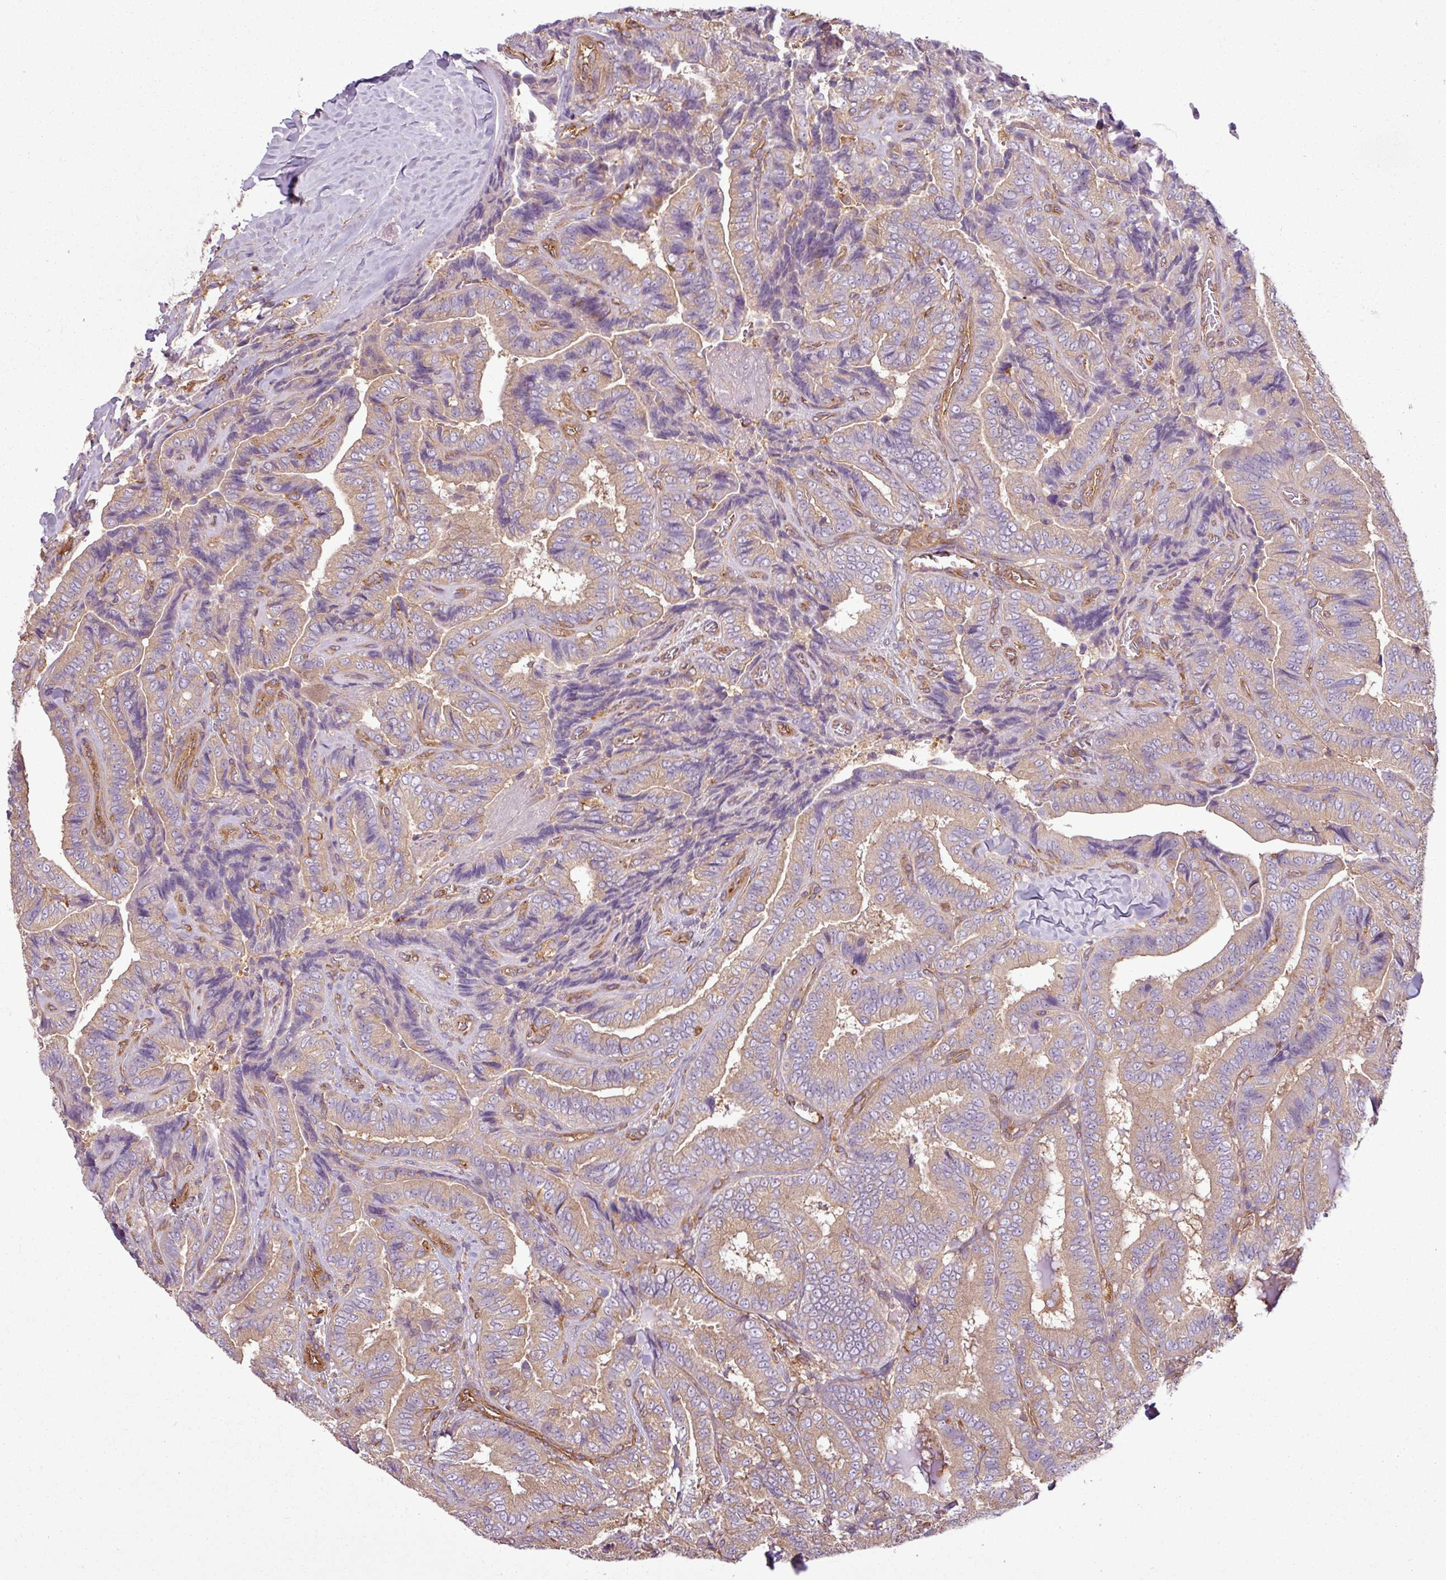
{"staining": {"intensity": "negative", "quantity": "none", "location": "none"}, "tissue": "thyroid cancer", "cell_type": "Tumor cells", "image_type": "cancer", "snomed": [{"axis": "morphology", "description": "Papillary adenocarcinoma, NOS"}, {"axis": "topography", "description": "Thyroid gland"}], "caption": "IHC photomicrograph of neoplastic tissue: human thyroid papillary adenocarcinoma stained with DAB shows no significant protein positivity in tumor cells. (Stains: DAB (3,3'-diaminobenzidine) immunohistochemistry (IHC) with hematoxylin counter stain, Microscopy: brightfield microscopy at high magnification).", "gene": "PACSIN2", "patient": {"sex": "male", "age": 61}}